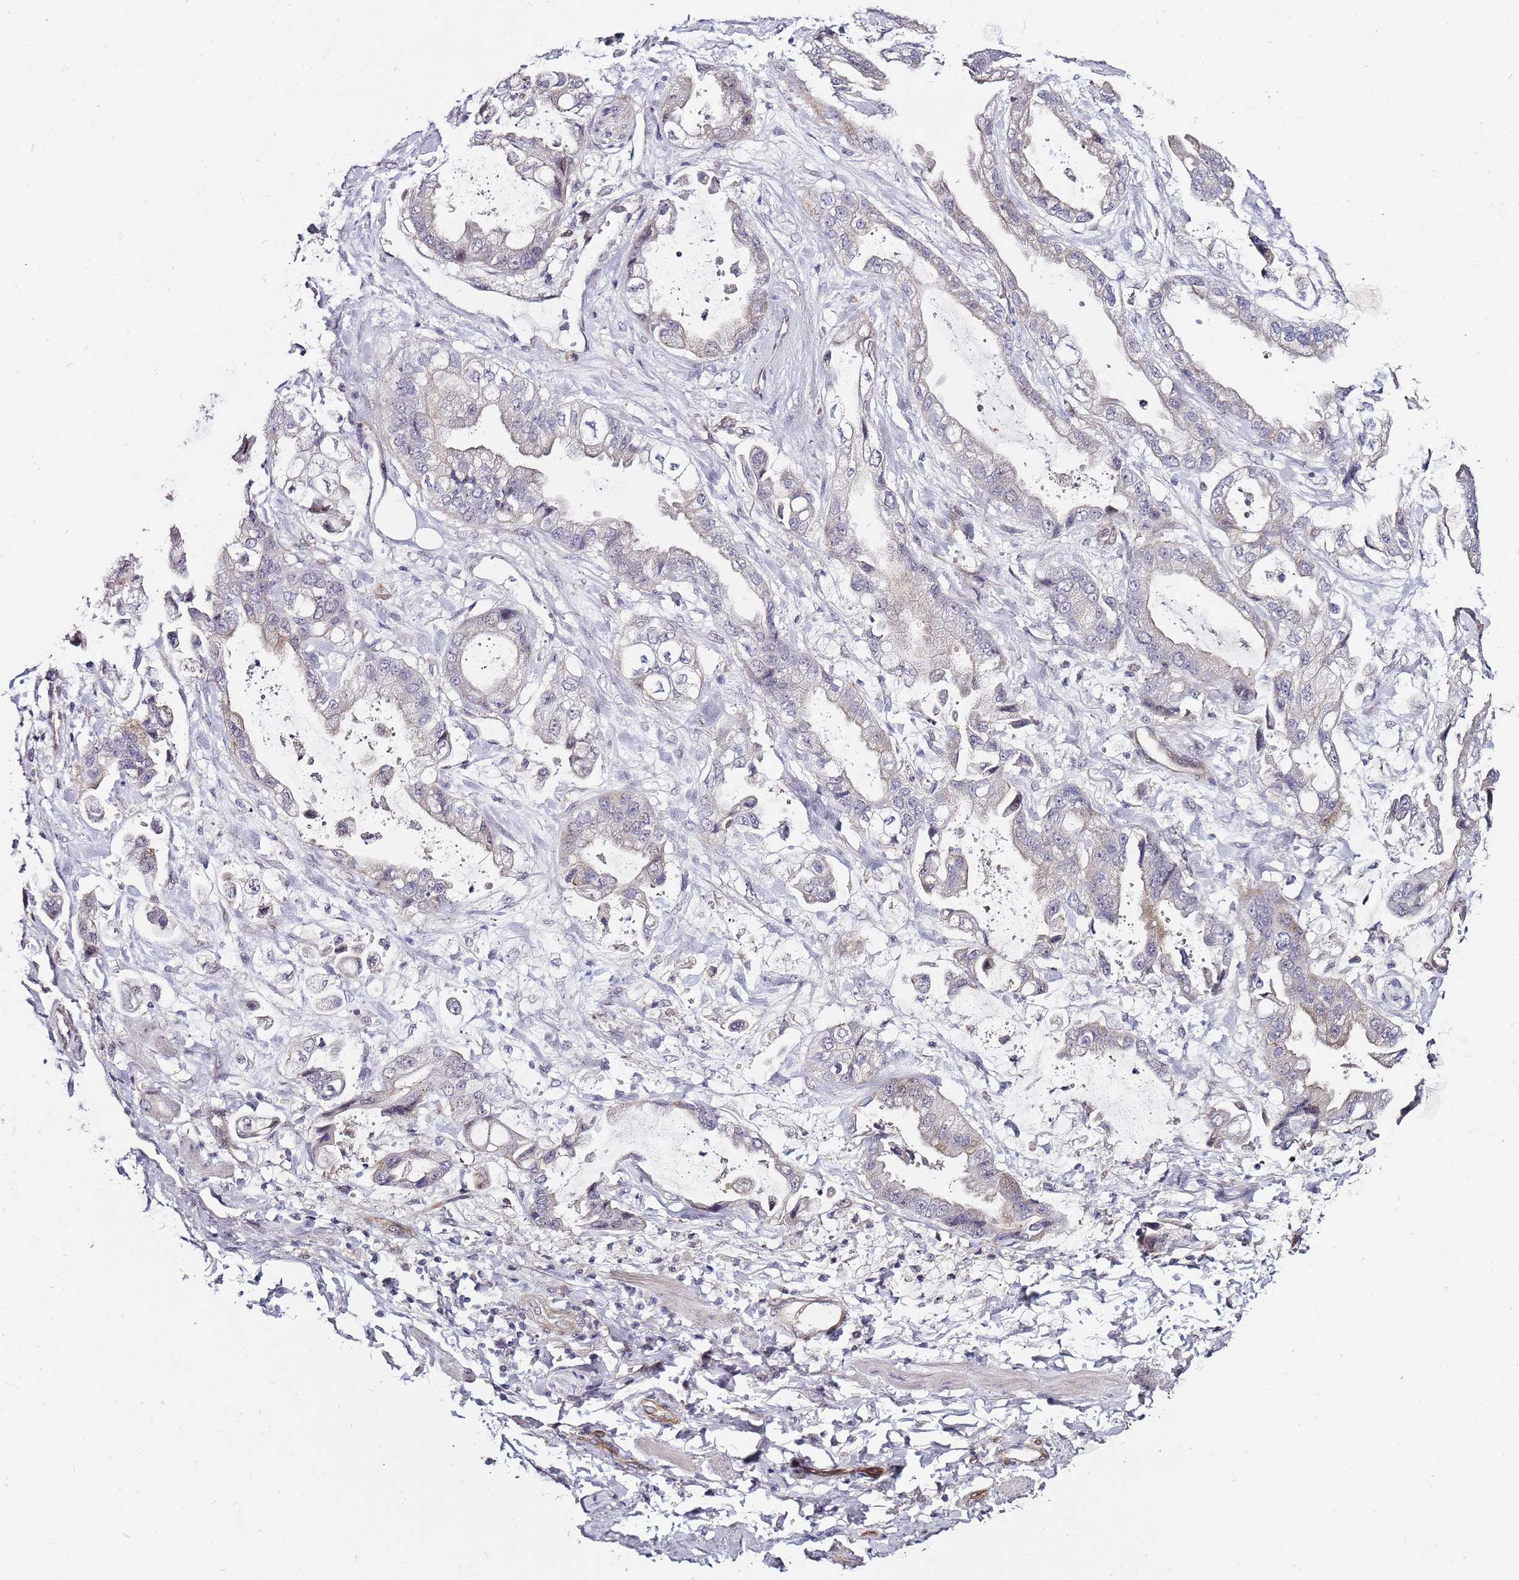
{"staining": {"intensity": "weak", "quantity": "<25%", "location": "cytoplasmic/membranous"}, "tissue": "stomach cancer", "cell_type": "Tumor cells", "image_type": "cancer", "snomed": [{"axis": "morphology", "description": "Adenocarcinoma, NOS"}, {"axis": "topography", "description": "Stomach"}], "caption": "Photomicrograph shows no protein staining in tumor cells of stomach cancer (adenocarcinoma) tissue. (DAB immunohistochemistry (IHC) with hematoxylin counter stain).", "gene": "DUSP28", "patient": {"sex": "male", "age": 62}}